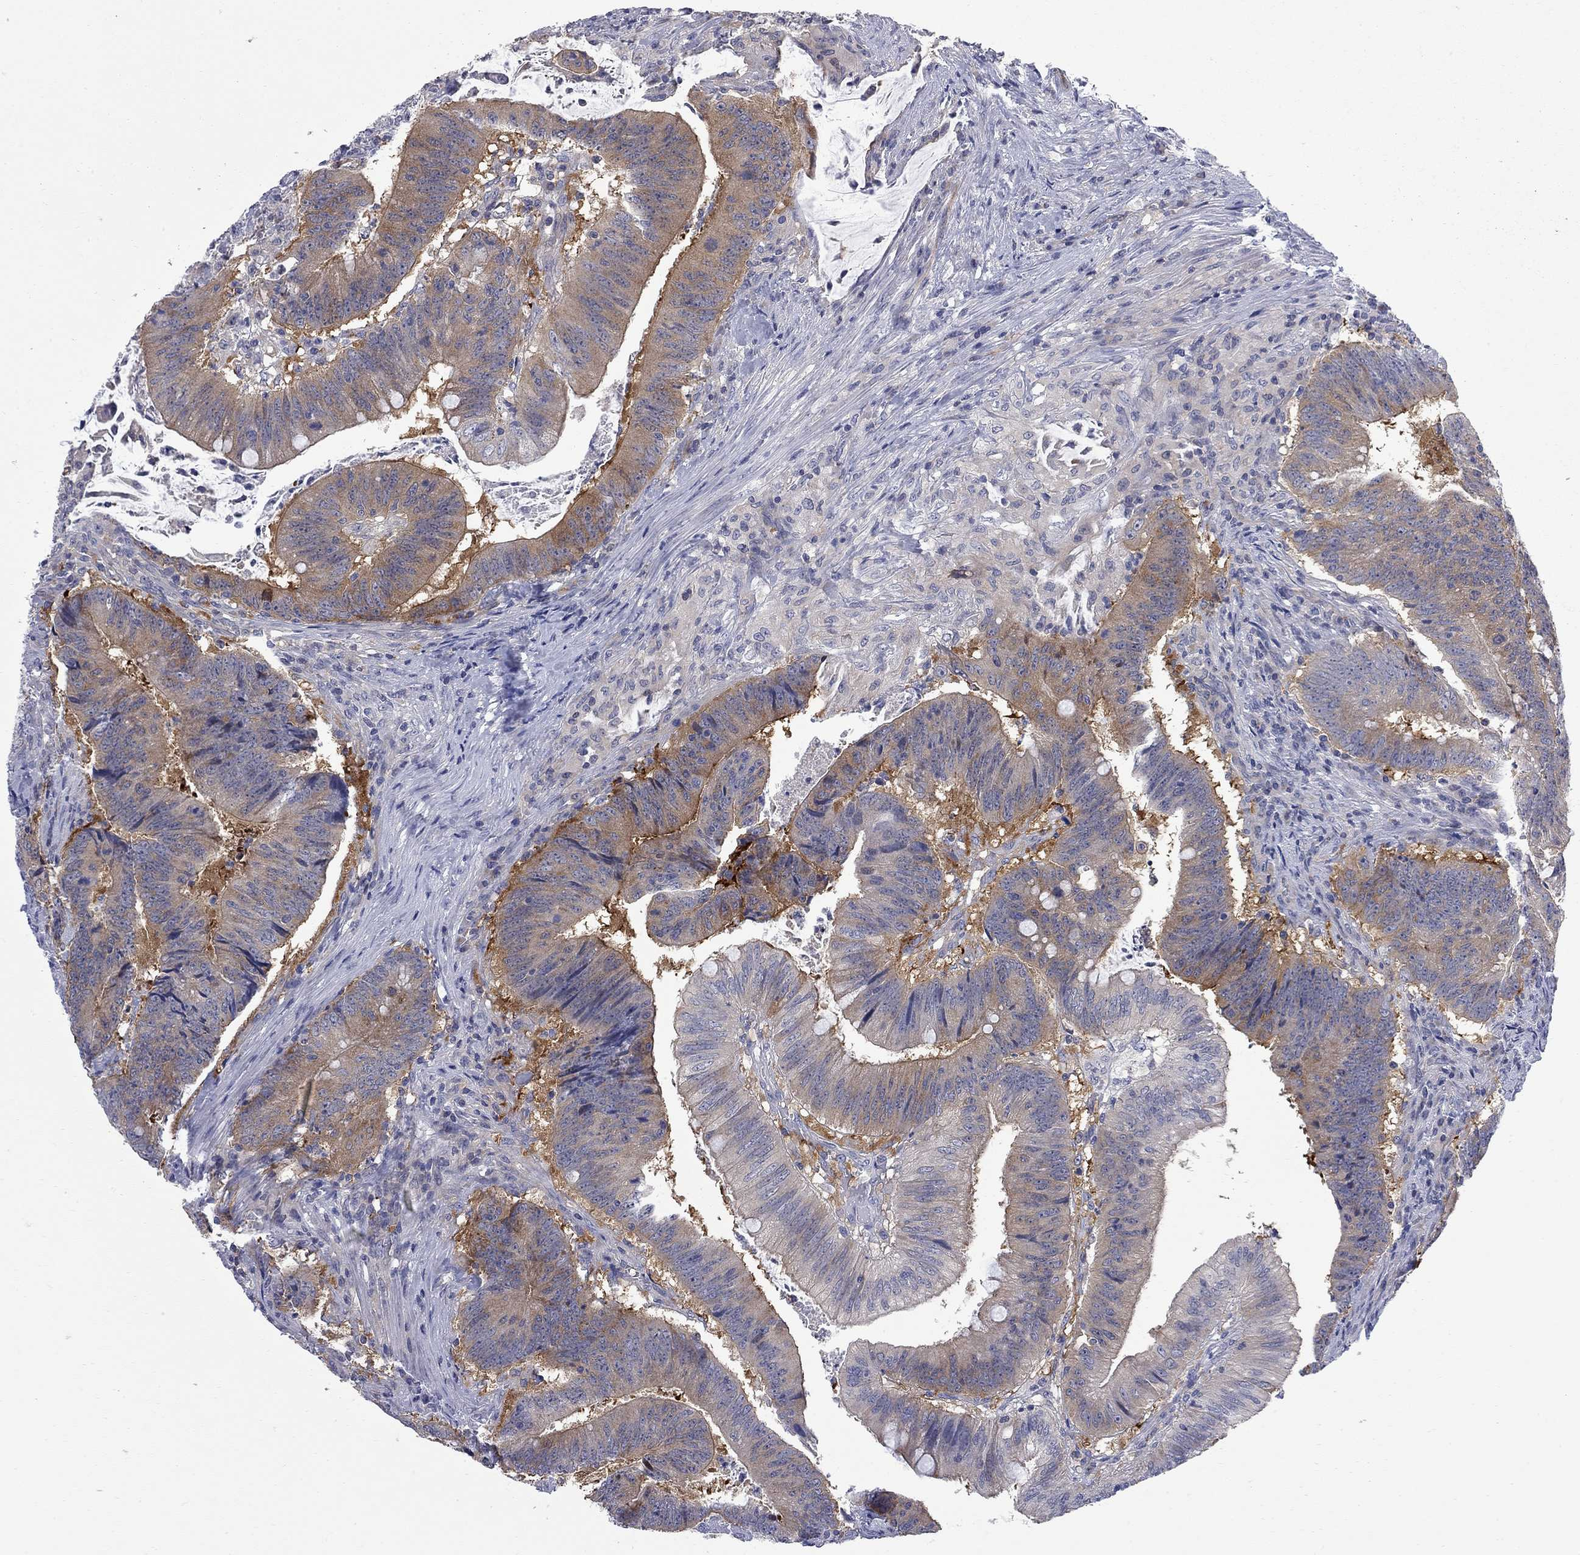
{"staining": {"intensity": "strong", "quantity": "<25%", "location": "cytoplasmic/membranous"}, "tissue": "colorectal cancer", "cell_type": "Tumor cells", "image_type": "cancer", "snomed": [{"axis": "morphology", "description": "Adenocarcinoma, NOS"}, {"axis": "topography", "description": "Colon"}], "caption": "The micrograph shows a brown stain indicating the presence of a protein in the cytoplasmic/membranous of tumor cells in colorectal adenocarcinoma.", "gene": "GALNT8", "patient": {"sex": "female", "age": 87}}